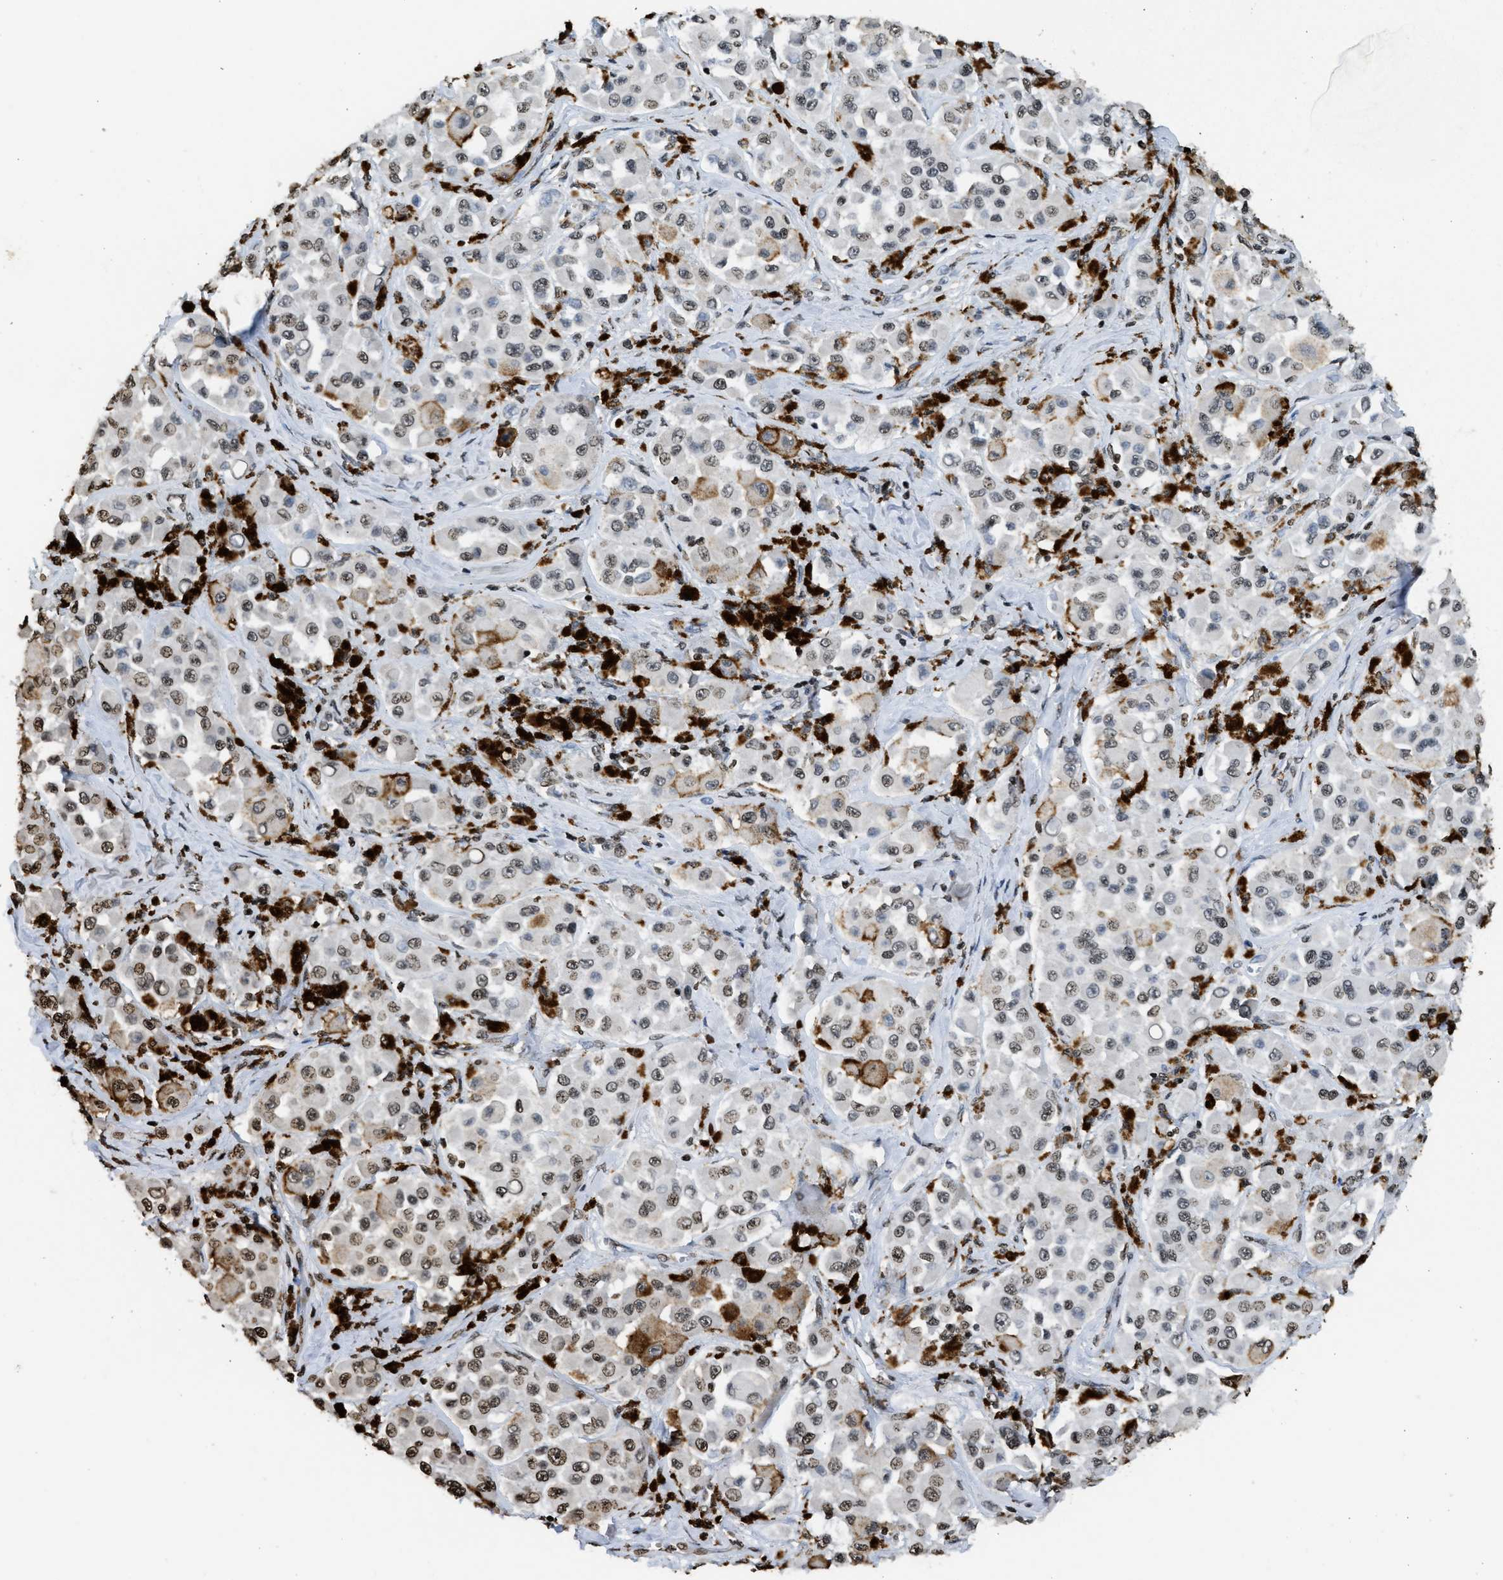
{"staining": {"intensity": "weak", "quantity": "25%-75%", "location": "nuclear"}, "tissue": "melanoma", "cell_type": "Tumor cells", "image_type": "cancer", "snomed": [{"axis": "morphology", "description": "Malignant melanoma, NOS"}, {"axis": "topography", "description": "Skin"}], "caption": "Protein expression analysis of human melanoma reveals weak nuclear staining in approximately 25%-75% of tumor cells.", "gene": "RRAGC", "patient": {"sex": "male", "age": 84}}